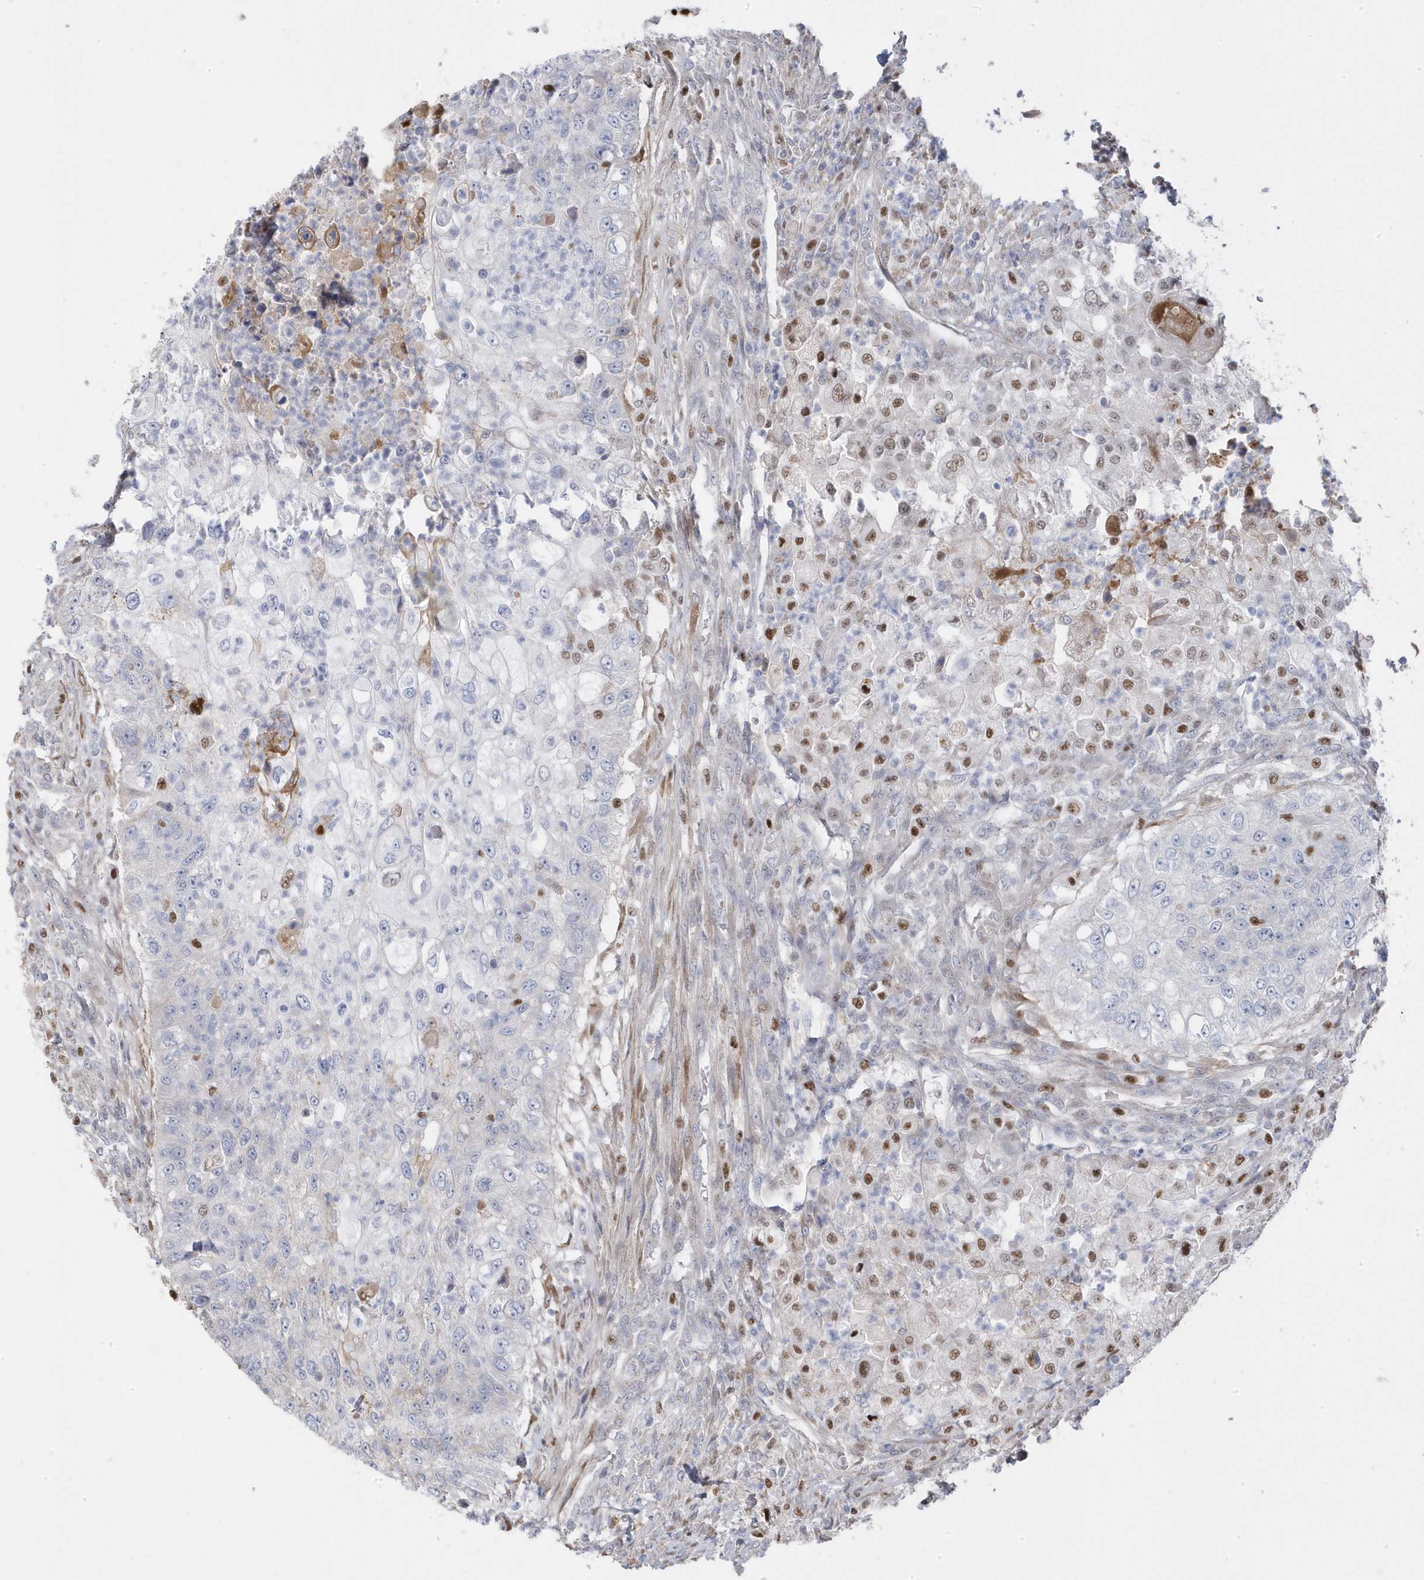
{"staining": {"intensity": "moderate", "quantity": "<25%", "location": "cytoplasmic/membranous"}, "tissue": "urothelial cancer", "cell_type": "Tumor cells", "image_type": "cancer", "snomed": [{"axis": "morphology", "description": "Urothelial carcinoma, High grade"}, {"axis": "topography", "description": "Urinary bladder"}], "caption": "This is a micrograph of IHC staining of urothelial cancer, which shows moderate positivity in the cytoplasmic/membranous of tumor cells.", "gene": "GTPBP6", "patient": {"sex": "female", "age": 60}}